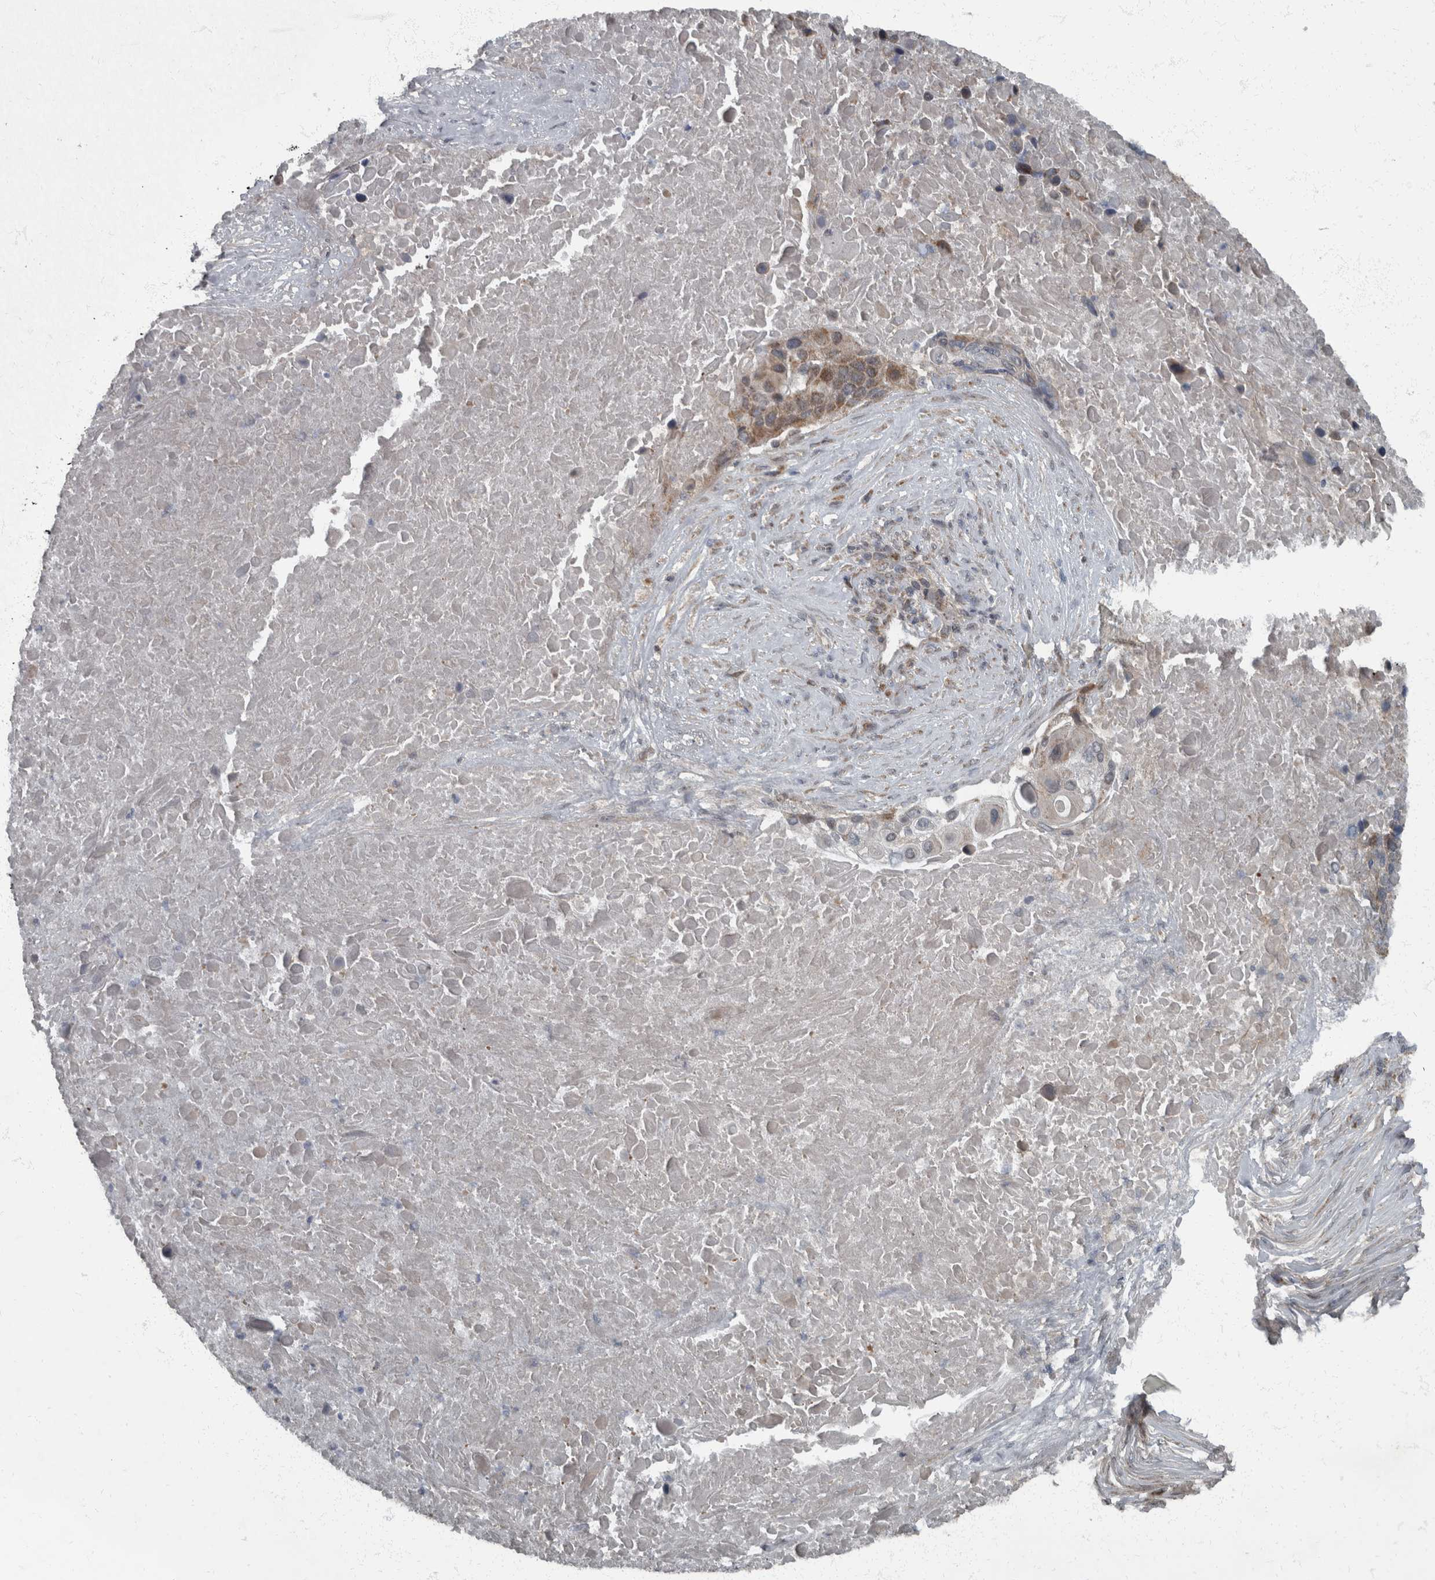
{"staining": {"intensity": "moderate", "quantity": ">75%", "location": "cytoplasmic/membranous"}, "tissue": "lung cancer", "cell_type": "Tumor cells", "image_type": "cancer", "snomed": [{"axis": "morphology", "description": "Squamous cell carcinoma, NOS"}, {"axis": "topography", "description": "Lung"}], "caption": "Moderate cytoplasmic/membranous protein staining is identified in about >75% of tumor cells in lung squamous cell carcinoma.", "gene": "RABGGTB", "patient": {"sex": "male", "age": 66}}